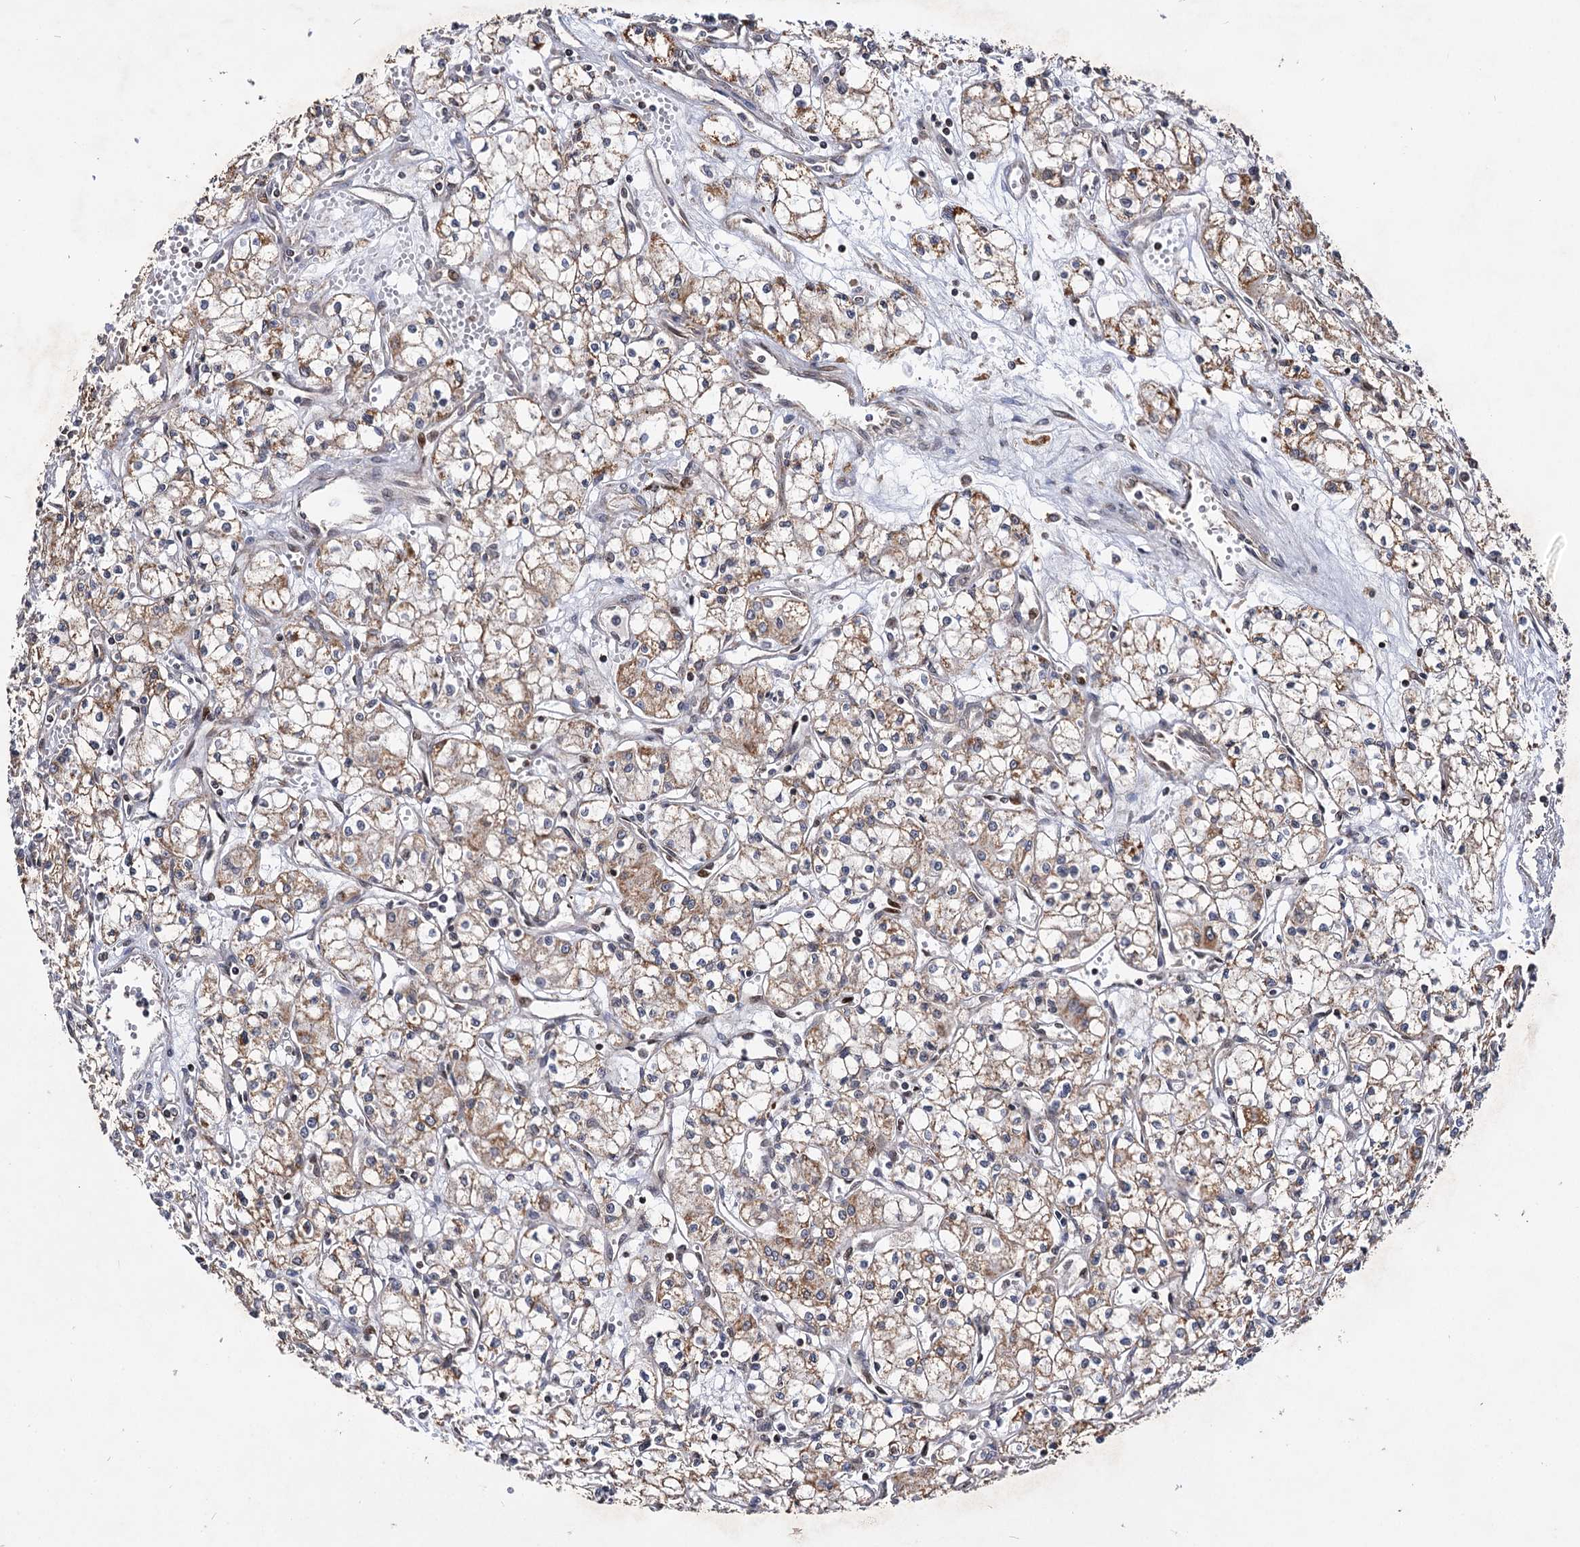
{"staining": {"intensity": "moderate", "quantity": "25%-75%", "location": "cytoplasmic/membranous"}, "tissue": "renal cancer", "cell_type": "Tumor cells", "image_type": "cancer", "snomed": [{"axis": "morphology", "description": "Adenocarcinoma, NOS"}, {"axis": "topography", "description": "Kidney"}], "caption": "This is a photomicrograph of immunohistochemistry staining of renal adenocarcinoma, which shows moderate expression in the cytoplasmic/membranous of tumor cells.", "gene": "CEP76", "patient": {"sex": "male", "age": 59}}